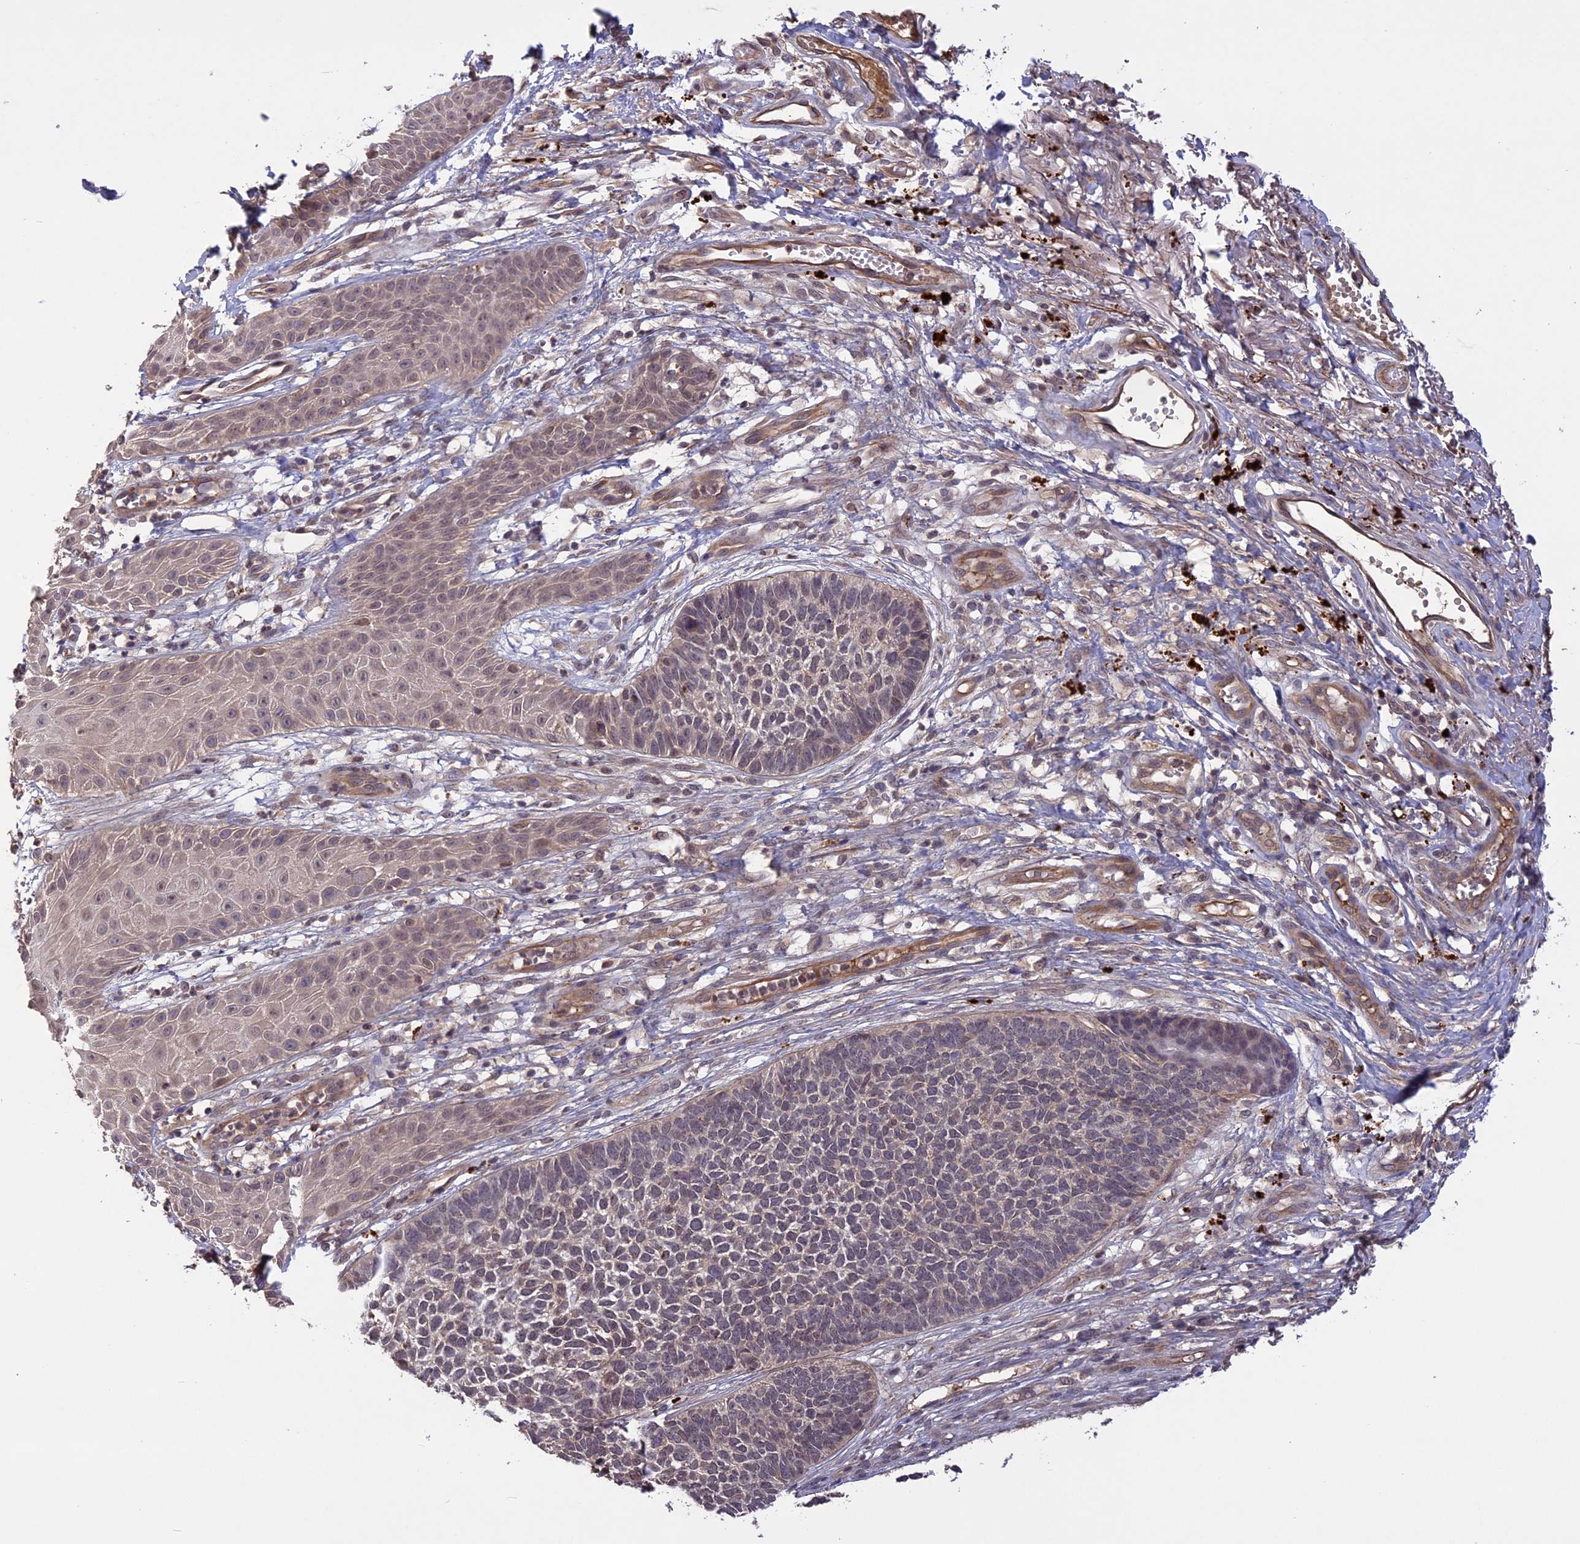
{"staining": {"intensity": "weak", "quantity": "<25%", "location": "cytoplasmic/membranous"}, "tissue": "skin cancer", "cell_type": "Tumor cells", "image_type": "cancer", "snomed": [{"axis": "morphology", "description": "Basal cell carcinoma"}, {"axis": "topography", "description": "Skin"}], "caption": "DAB (3,3'-diaminobenzidine) immunohistochemical staining of skin cancer (basal cell carcinoma) demonstrates no significant expression in tumor cells. (DAB immunohistochemistry visualized using brightfield microscopy, high magnification).", "gene": "ADO", "patient": {"sex": "female", "age": 84}}